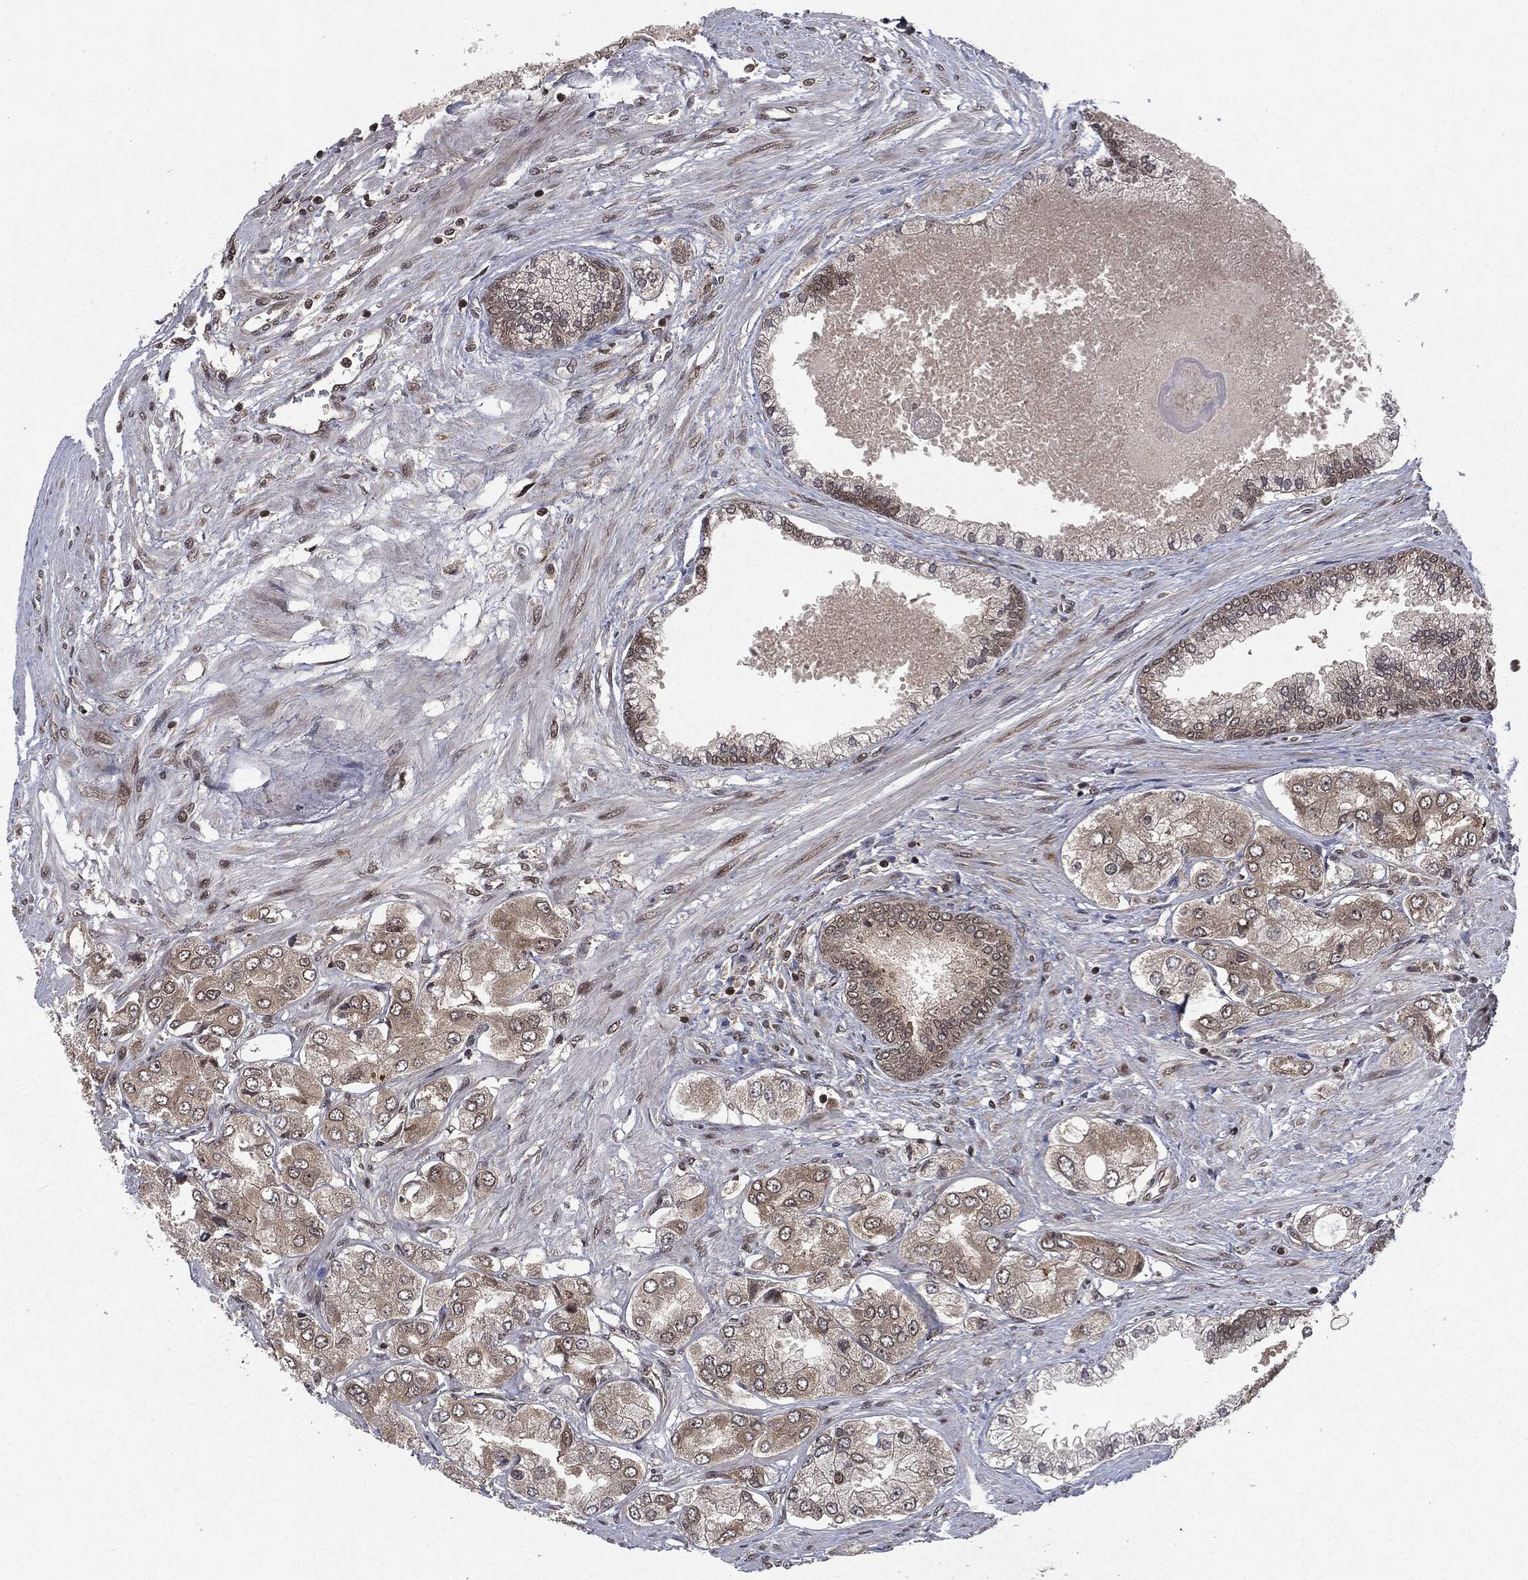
{"staining": {"intensity": "weak", "quantity": "25%-75%", "location": "cytoplasmic/membranous"}, "tissue": "prostate cancer", "cell_type": "Tumor cells", "image_type": "cancer", "snomed": [{"axis": "morphology", "description": "Adenocarcinoma, Low grade"}, {"axis": "topography", "description": "Prostate"}], "caption": "Immunohistochemistry (IHC) of human prostate cancer (adenocarcinoma (low-grade)) reveals low levels of weak cytoplasmic/membranous expression in approximately 25%-75% of tumor cells.", "gene": "STAU2", "patient": {"sex": "male", "age": 69}}